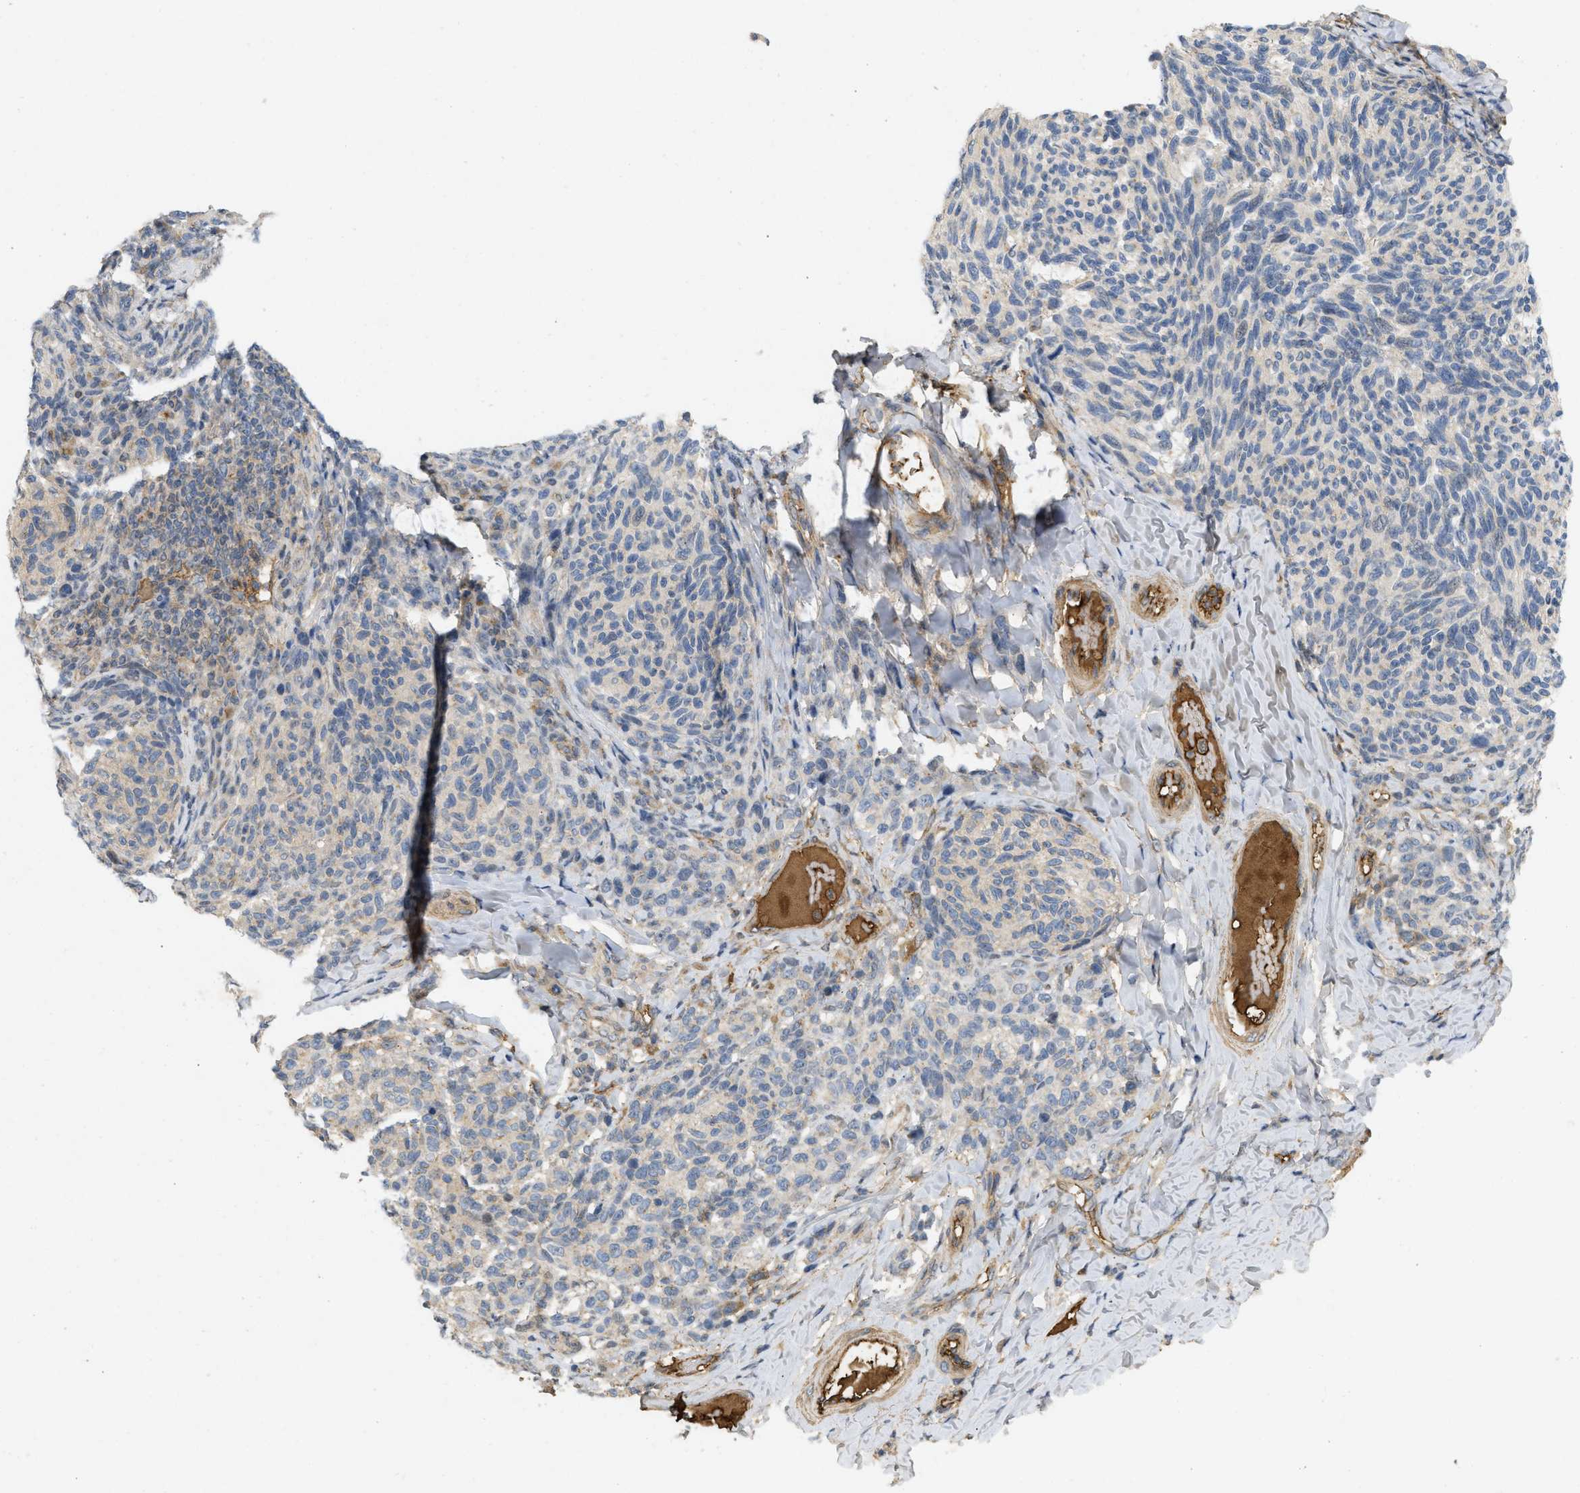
{"staining": {"intensity": "weak", "quantity": "<25%", "location": "cytoplasmic/membranous"}, "tissue": "melanoma", "cell_type": "Tumor cells", "image_type": "cancer", "snomed": [{"axis": "morphology", "description": "Malignant melanoma, NOS"}, {"axis": "topography", "description": "Skin"}], "caption": "The photomicrograph exhibits no significant positivity in tumor cells of melanoma.", "gene": "F8", "patient": {"sex": "female", "age": 73}}